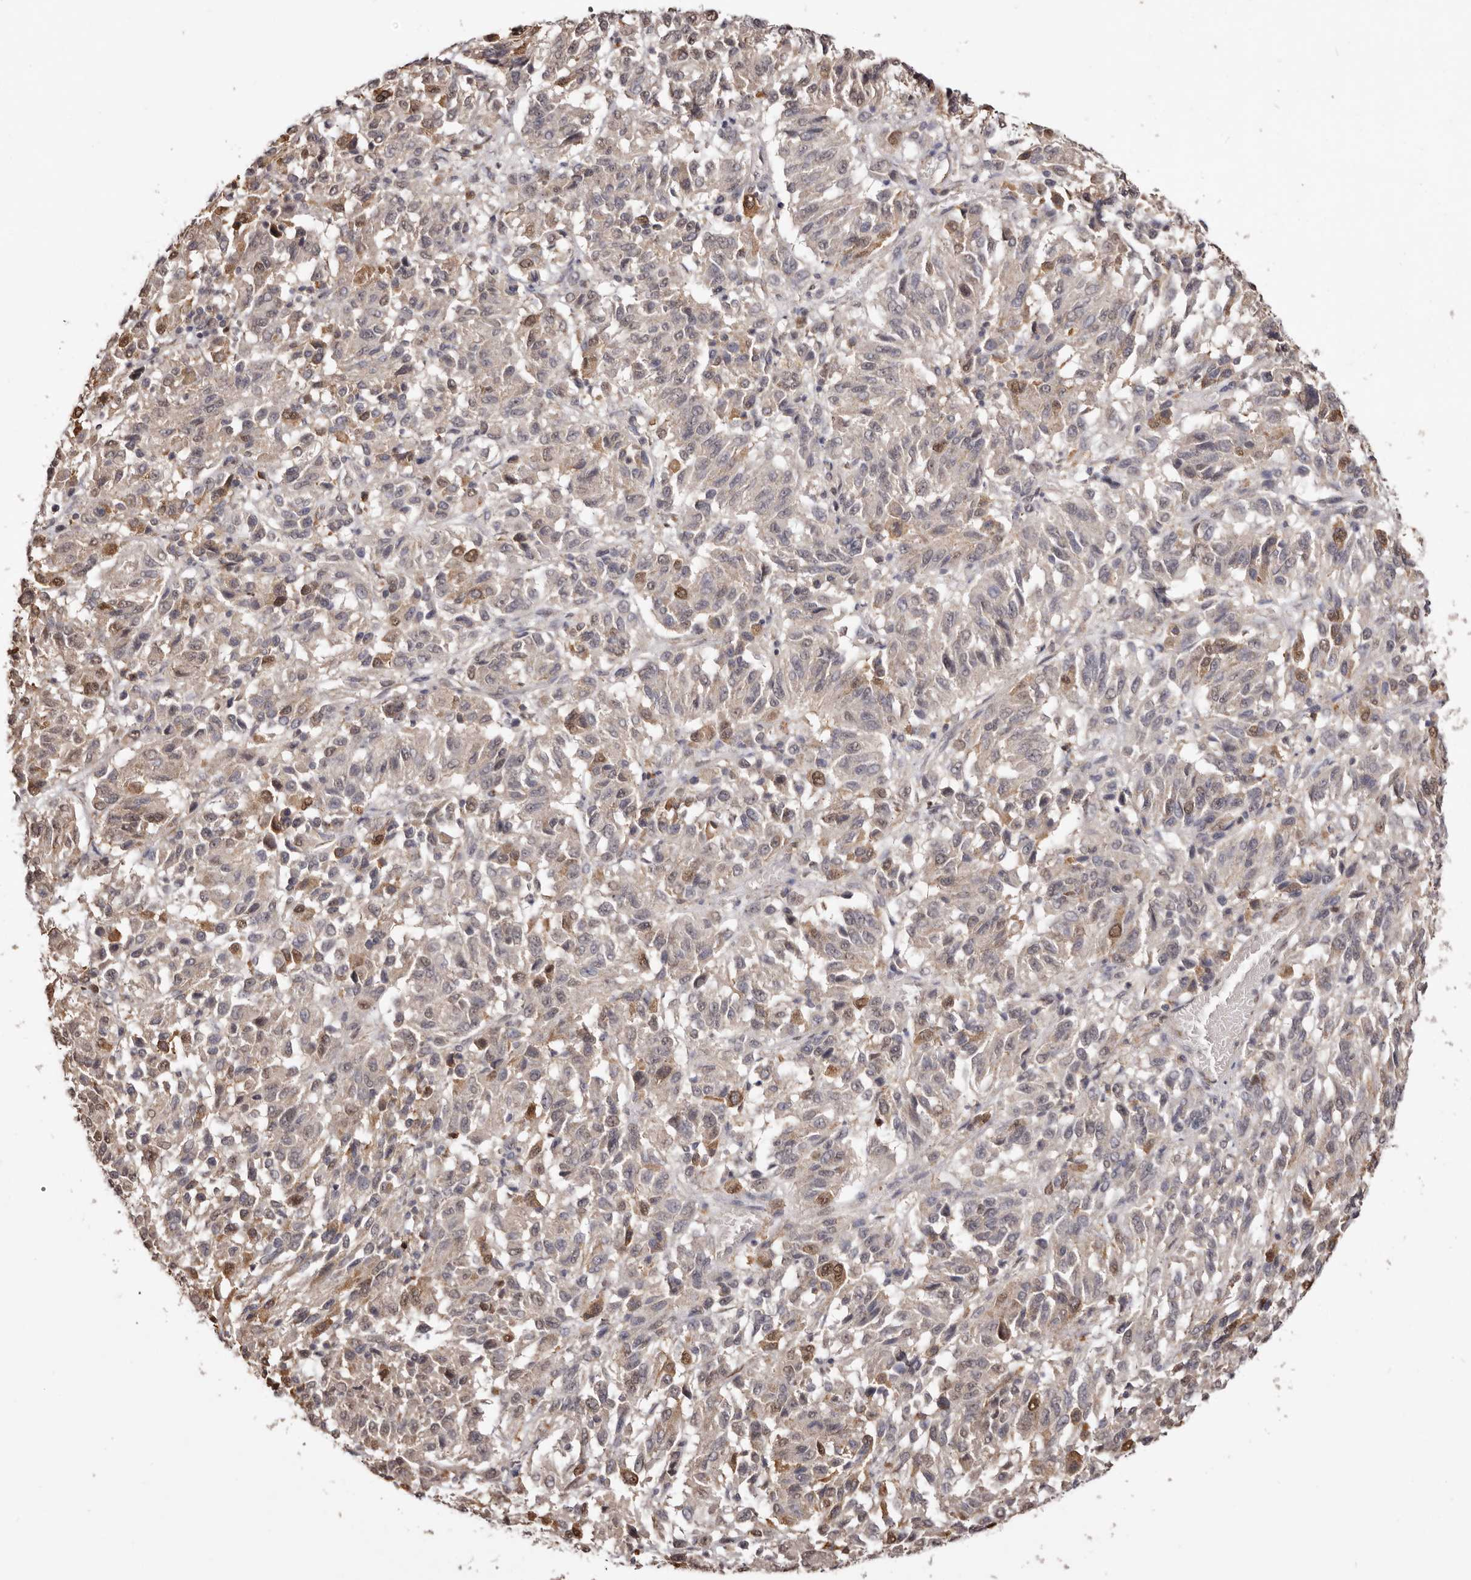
{"staining": {"intensity": "moderate", "quantity": "<25%", "location": "nuclear"}, "tissue": "melanoma", "cell_type": "Tumor cells", "image_type": "cancer", "snomed": [{"axis": "morphology", "description": "Malignant melanoma, NOS"}, {"axis": "topography", "description": "Skin"}], "caption": "Immunohistochemistry (IHC) of malignant melanoma exhibits low levels of moderate nuclear staining in approximately <25% of tumor cells.", "gene": "NOTCH1", "patient": {"sex": "female", "age": 82}}